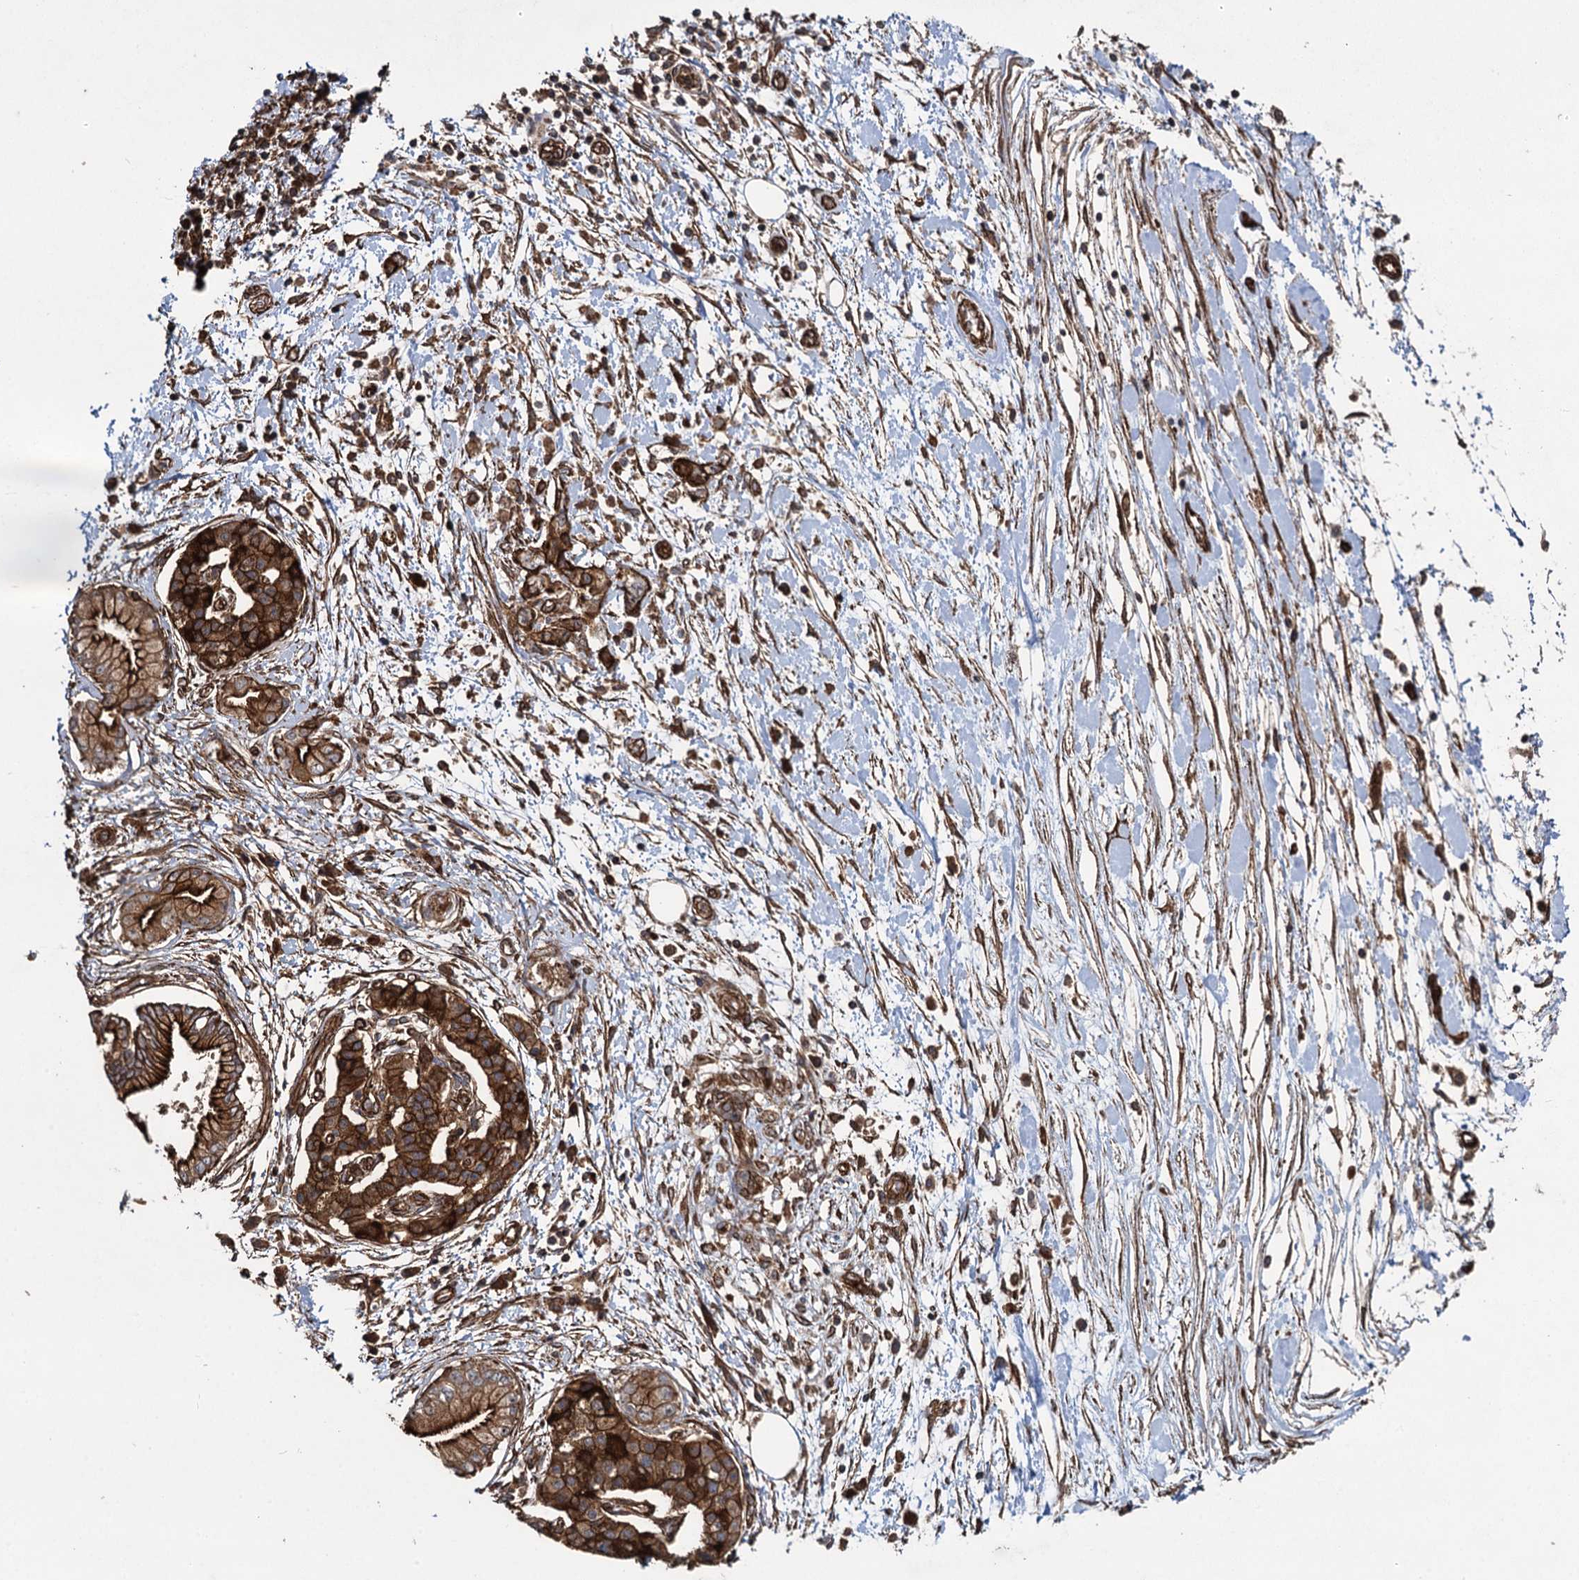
{"staining": {"intensity": "strong", "quantity": ">75%", "location": "cytoplasmic/membranous"}, "tissue": "pancreatic cancer", "cell_type": "Tumor cells", "image_type": "cancer", "snomed": [{"axis": "morphology", "description": "Adenocarcinoma, NOS"}, {"axis": "topography", "description": "Pancreas"}], "caption": "Protein expression analysis of human pancreatic adenocarcinoma reveals strong cytoplasmic/membranous expression in about >75% of tumor cells.", "gene": "SVIP", "patient": {"sex": "female", "age": 73}}